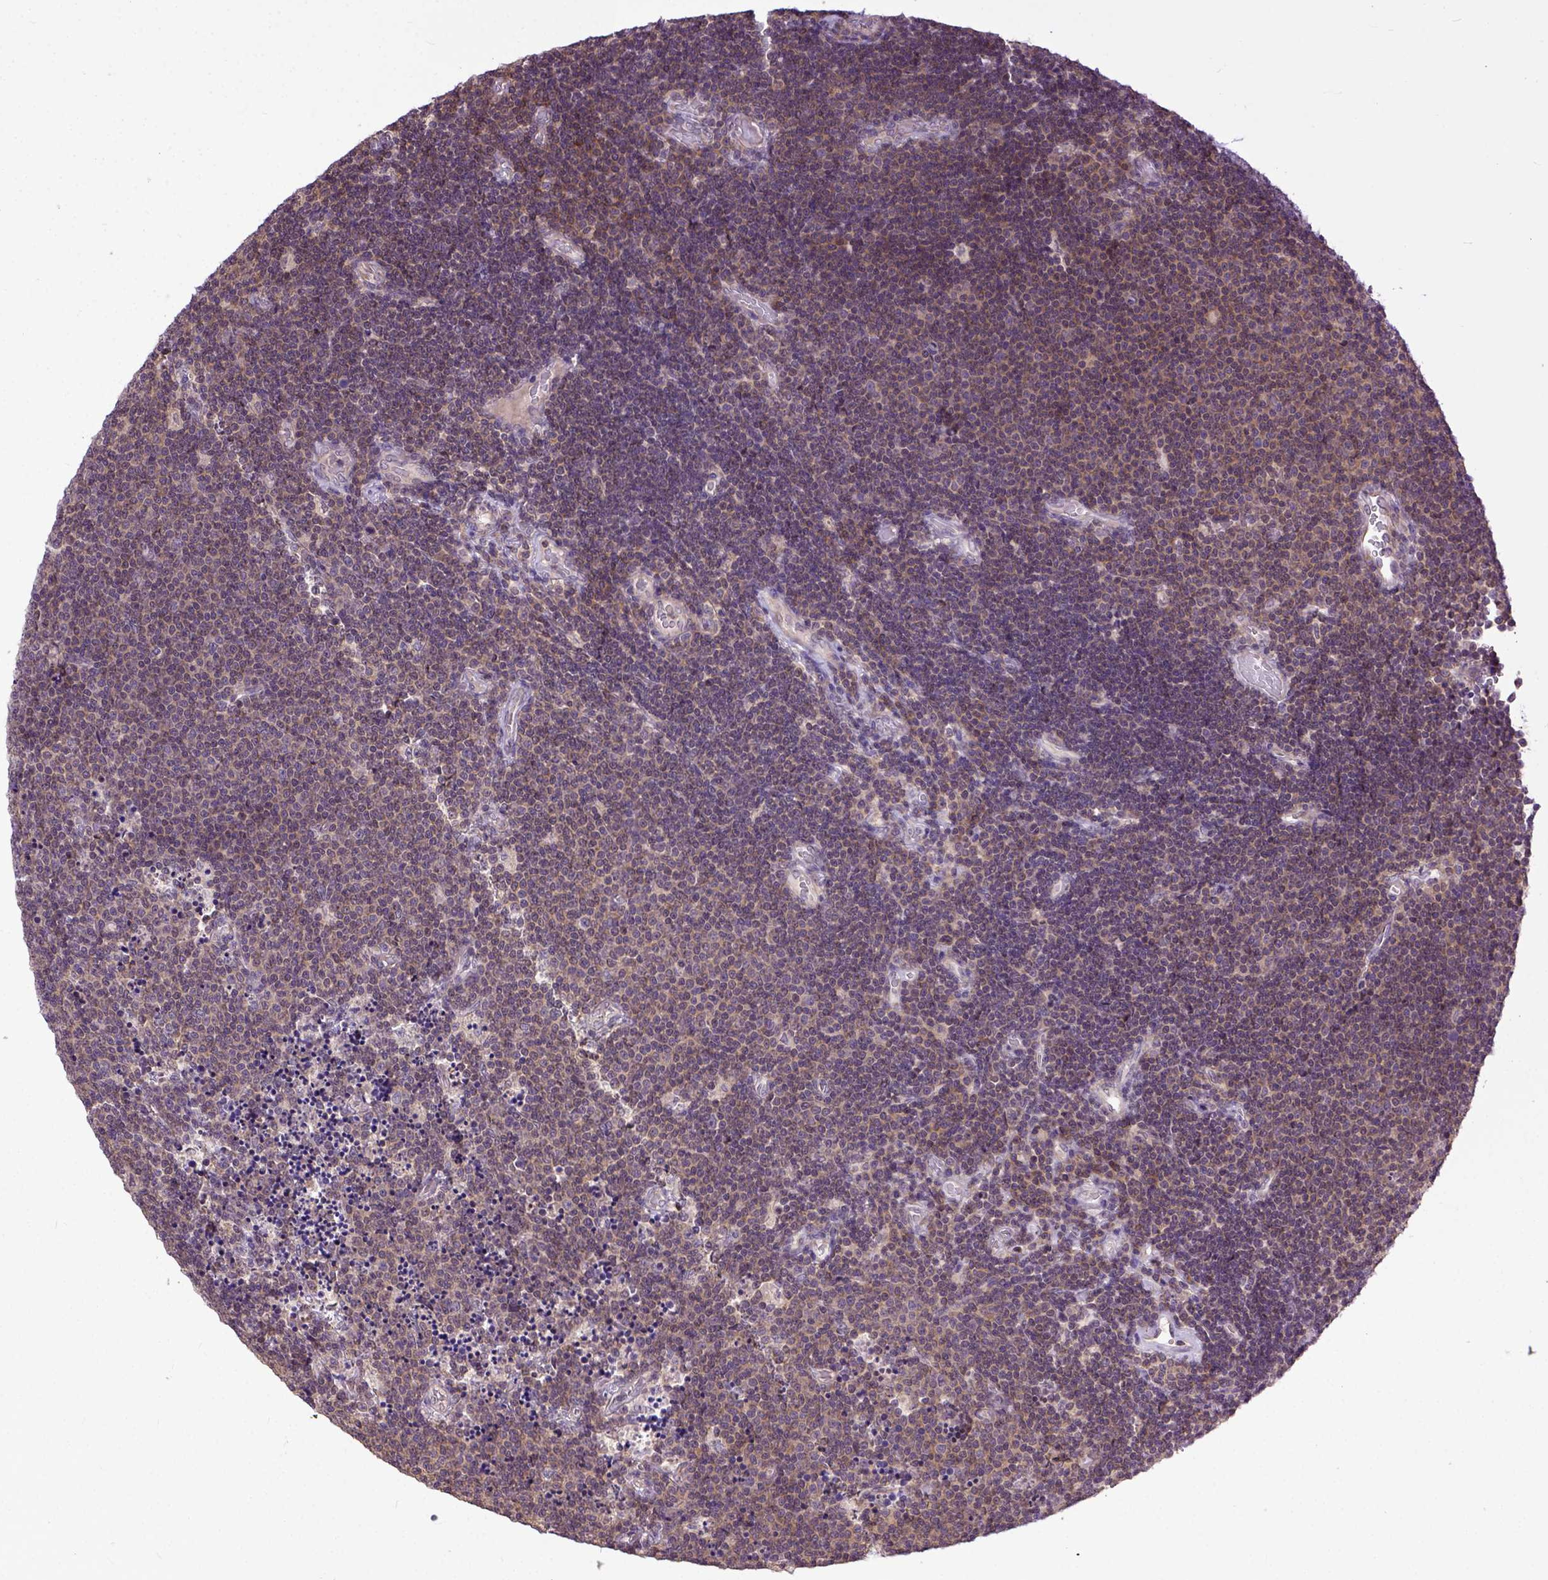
{"staining": {"intensity": "moderate", "quantity": ">75%", "location": "cytoplasmic/membranous"}, "tissue": "lymphoma", "cell_type": "Tumor cells", "image_type": "cancer", "snomed": [{"axis": "morphology", "description": "Malignant lymphoma, non-Hodgkin's type, Low grade"}, {"axis": "topography", "description": "Brain"}], "caption": "IHC of human low-grade malignant lymphoma, non-Hodgkin's type exhibits medium levels of moderate cytoplasmic/membranous expression in approximately >75% of tumor cells.", "gene": "CPNE1", "patient": {"sex": "female", "age": 66}}